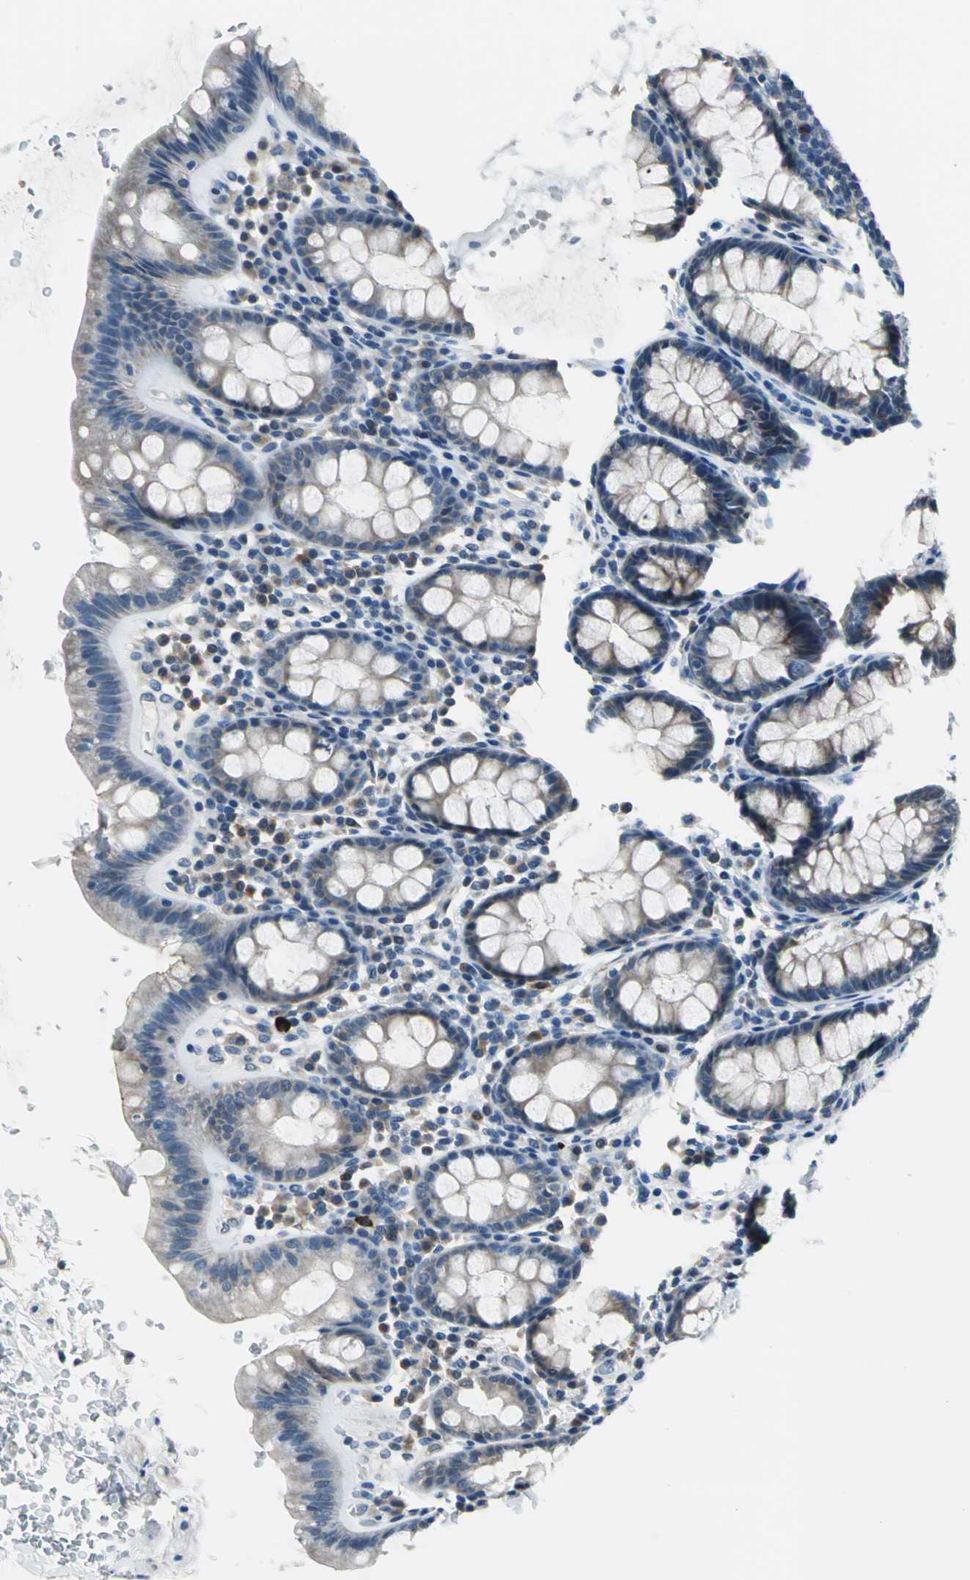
{"staining": {"intensity": "weak", "quantity": "25%-75%", "location": "cytoplasmic/membranous"}, "tissue": "rectum", "cell_type": "Glandular cells", "image_type": "normal", "snomed": [{"axis": "morphology", "description": "Normal tissue, NOS"}, {"axis": "topography", "description": "Rectum"}], "caption": "This micrograph demonstrates benign rectum stained with immunohistochemistry to label a protein in brown. The cytoplasmic/membranous of glandular cells show weak positivity for the protein. Nuclei are counter-stained blue.", "gene": "ZNF415", "patient": {"sex": "male", "age": 92}}